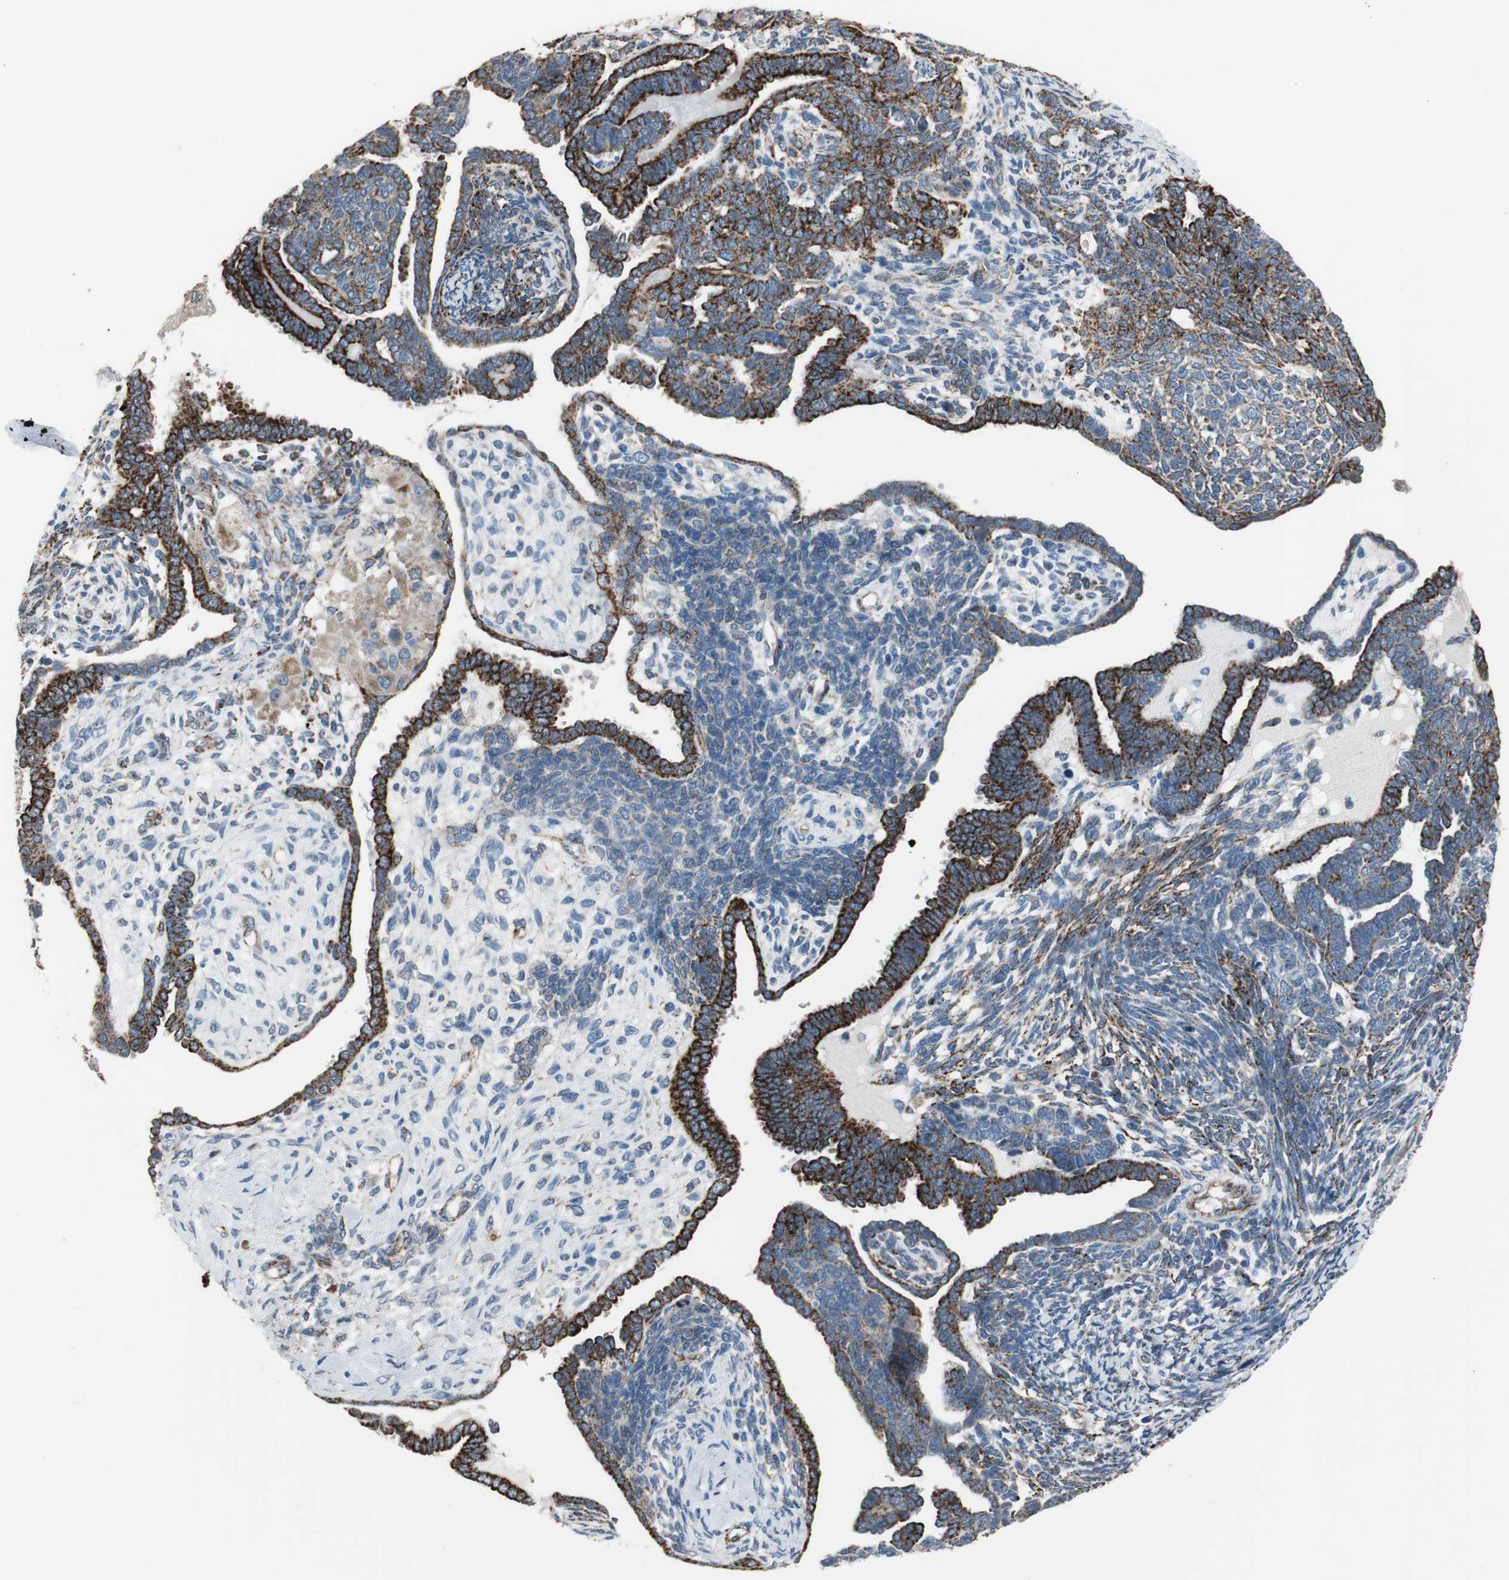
{"staining": {"intensity": "moderate", "quantity": ">75%", "location": "cytoplasmic/membranous"}, "tissue": "endometrial cancer", "cell_type": "Tumor cells", "image_type": "cancer", "snomed": [{"axis": "morphology", "description": "Neoplasm, malignant, NOS"}, {"axis": "topography", "description": "Endometrium"}], "caption": "DAB immunohistochemical staining of human endometrial cancer shows moderate cytoplasmic/membranous protein positivity in approximately >75% of tumor cells.", "gene": "CPT1A", "patient": {"sex": "female", "age": 74}}